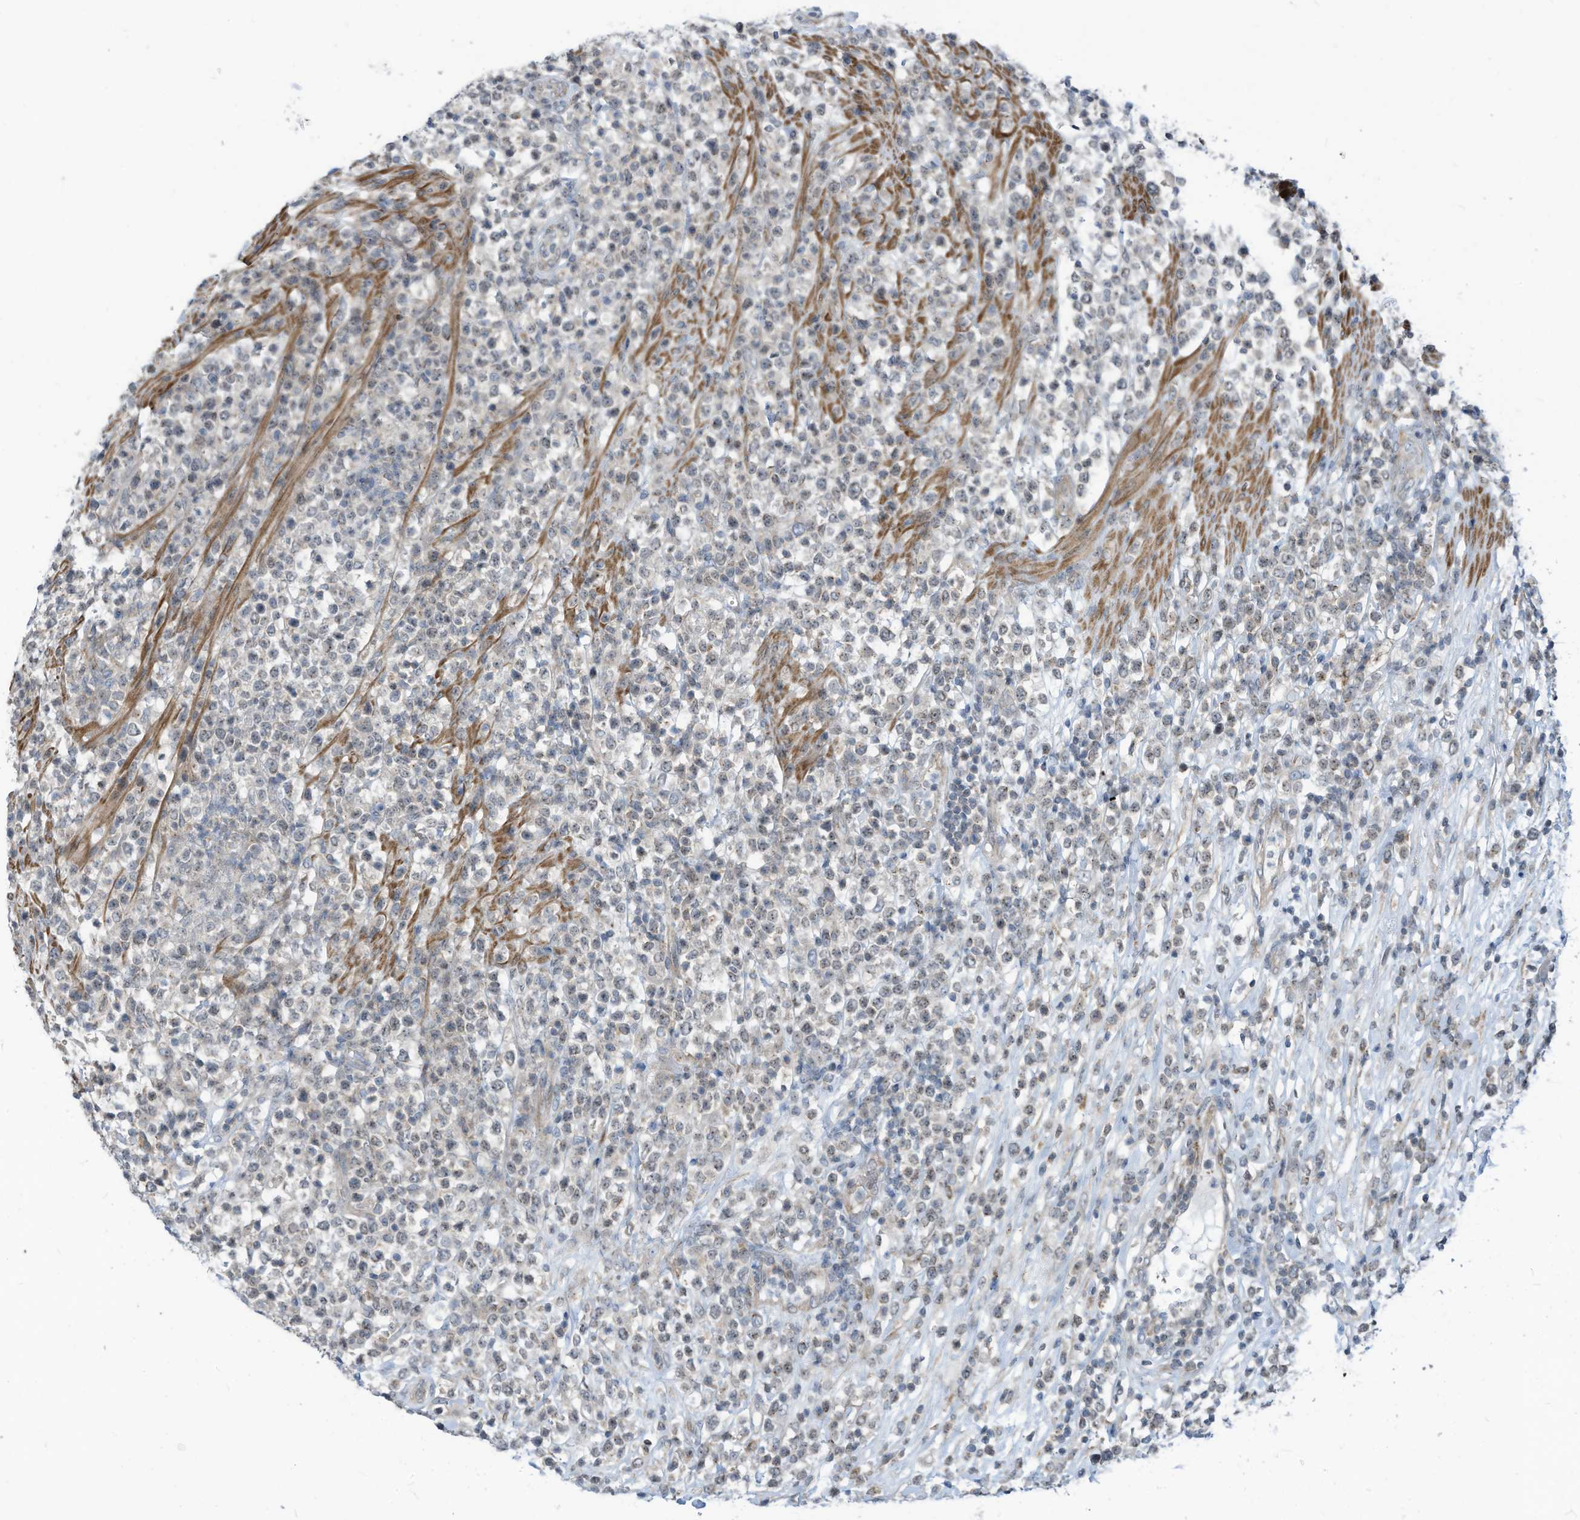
{"staining": {"intensity": "negative", "quantity": "none", "location": "none"}, "tissue": "lymphoma", "cell_type": "Tumor cells", "image_type": "cancer", "snomed": [{"axis": "morphology", "description": "Malignant lymphoma, non-Hodgkin's type, High grade"}, {"axis": "topography", "description": "Colon"}], "caption": "DAB immunohistochemical staining of human malignant lymphoma, non-Hodgkin's type (high-grade) exhibits no significant staining in tumor cells. Brightfield microscopy of immunohistochemistry (IHC) stained with DAB (brown) and hematoxylin (blue), captured at high magnification.", "gene": "GPATCH3", "patient": {"sex": "female", "age": 53}}